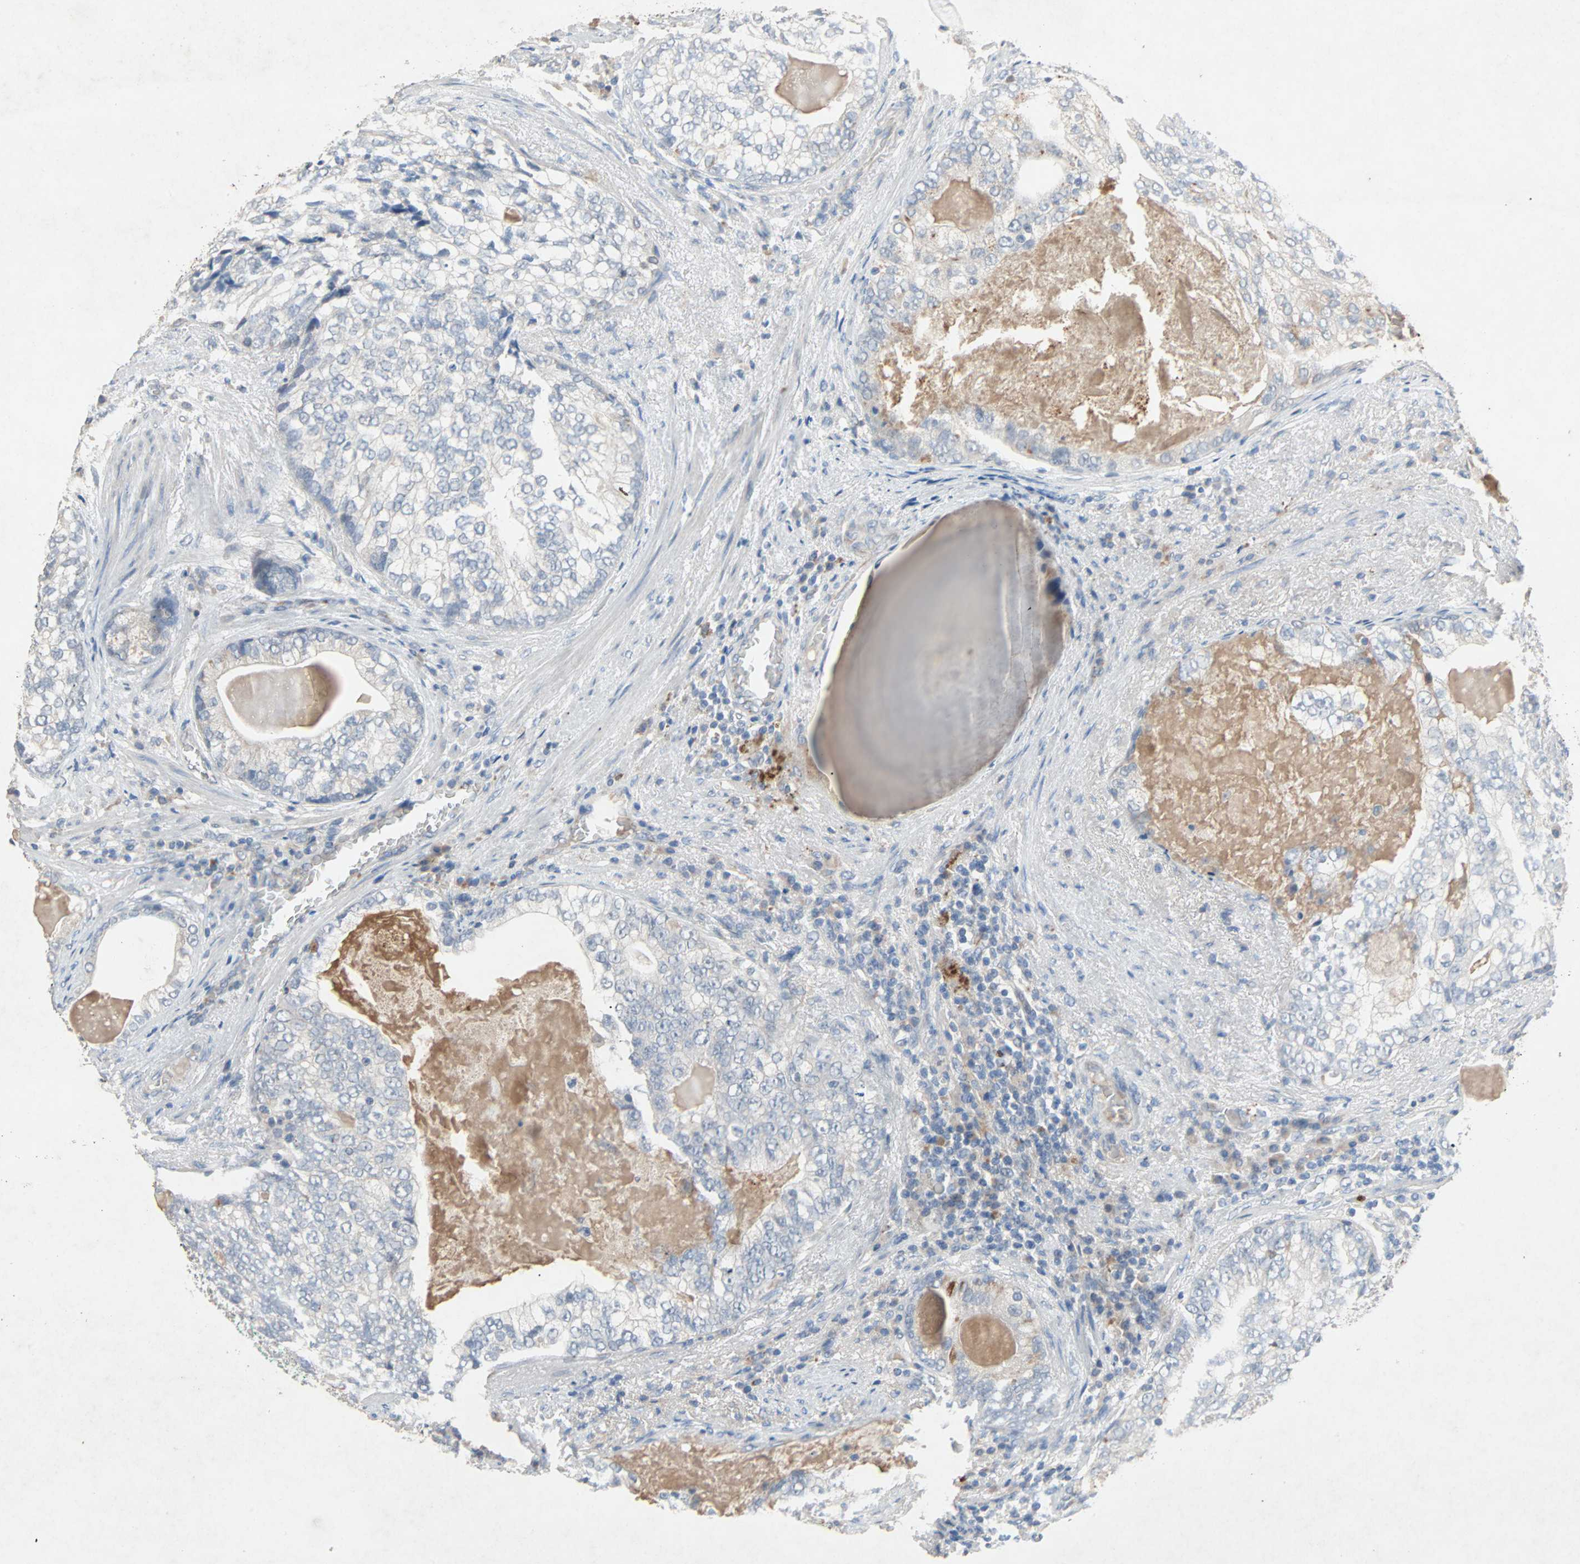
{"staining": {"intensity": "negative", "quantity": "none", "location": "none"}, "tissue": "prostate cancer", "cell_type": "Tumor cells", "image_type": "cancer", "snomed": [{"axis": "morphology", "description": "Adenocarcinoma, High grade"}, {"axis": "topography", "description": "Prostate"}], "caption": "An immunohistochemistry (IHC) image of prostate adenocarcinoma (high-grade) is shown. There is no staining in tumor cells of prostate adenocarcinoma (high-grade).", "gene": "PCDHB2", "patient": {"sex": "male", "age": 66}}